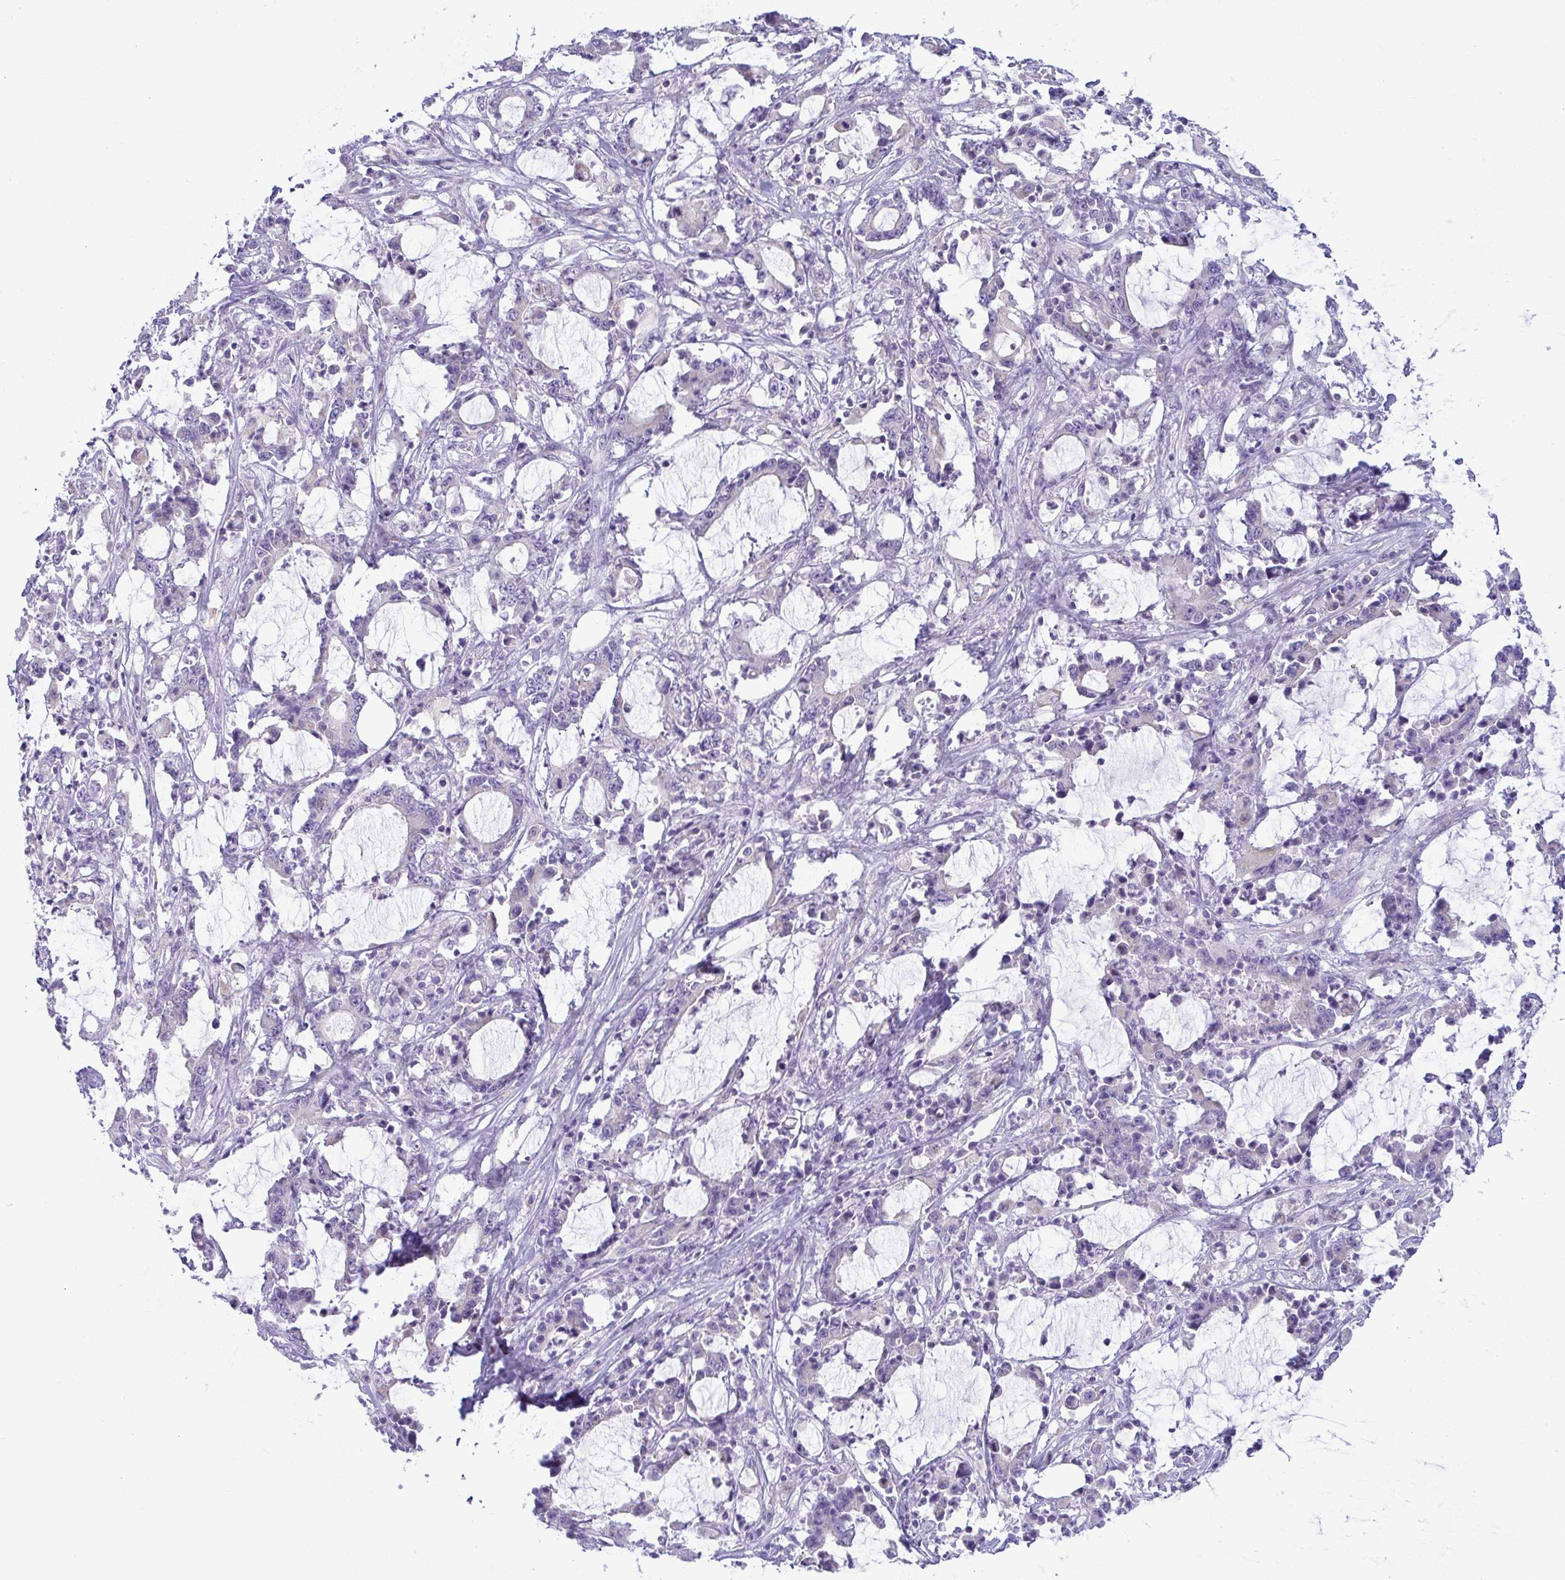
{"staining": {"intensity": "negative", "quantity": "none", "location": "none"}, "tissue": "stomach cancer", "cell_type": "Tumor cells", "image_type": "cancer", "snomed": [{"axis": "morphology", "description": "Adenocarcinoma, NOS"}, {"axis": "topography", "description": "Stomach, upper"}], "caption": "The image exhibits no significant staining in tumor cells of adenocarcinoma (stomach).", "gene": "PLA2G12B", "patient": {"sex": "male", "age": 68}}